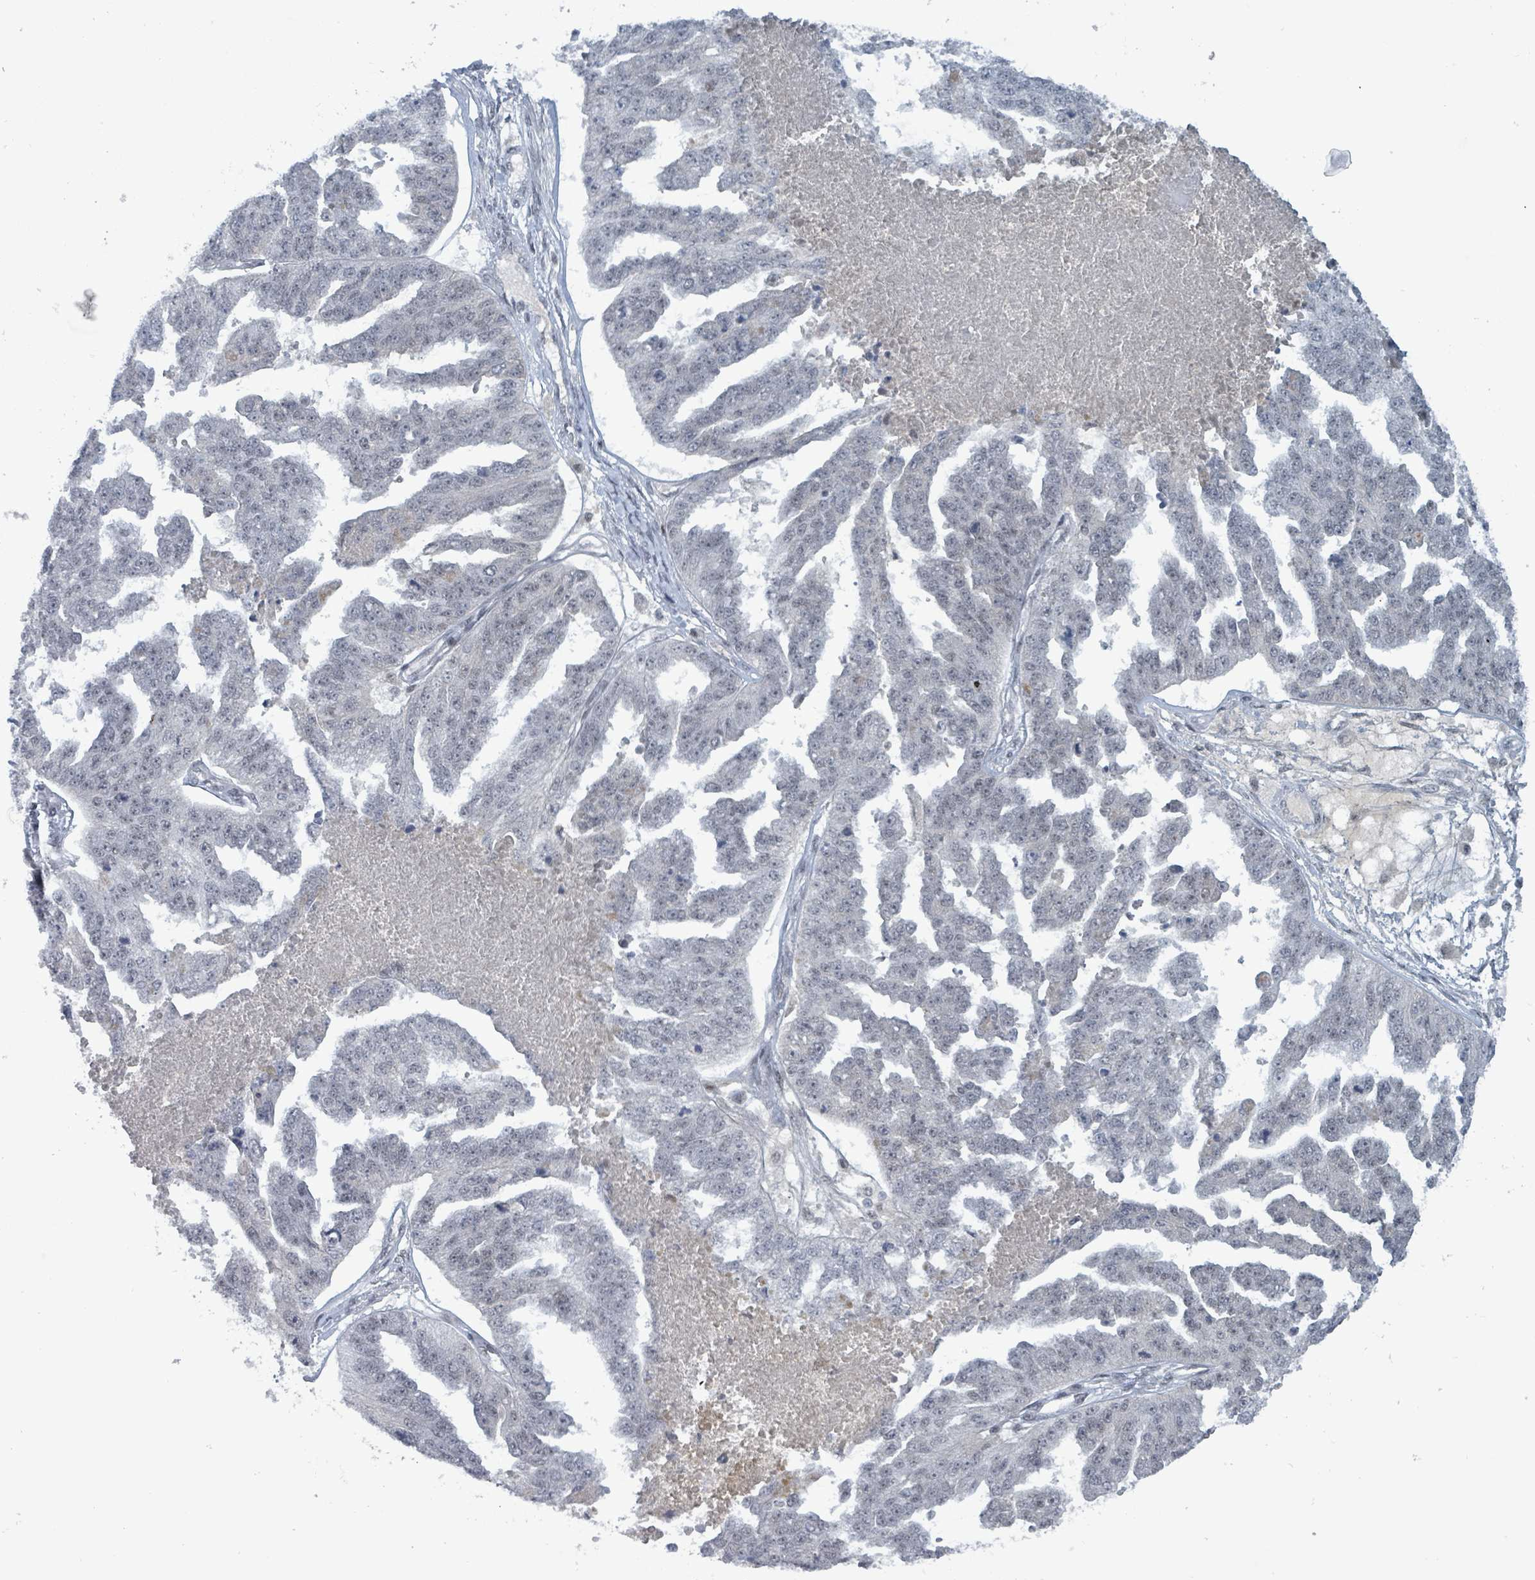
{"staining": {"intensity": "weak", "quantity": "<25%", "location": "nuclear"}, "tissue": "ovarian cancer", "cell_type": "Tumor cells", "image_type": "cancer", "snomed": [{"axis": "morphology", "description": "Cystadenocarcinoma, serous, NOS"}, {"axis": "topography", "description": "Ovary"}], "caption": "Photomicrograph shows no significant protein staining in tumor cells of serous cystadenocarcinoma (ovarian).", "gene": "BANP", "patient": {"sex": "female", "age": 58}}